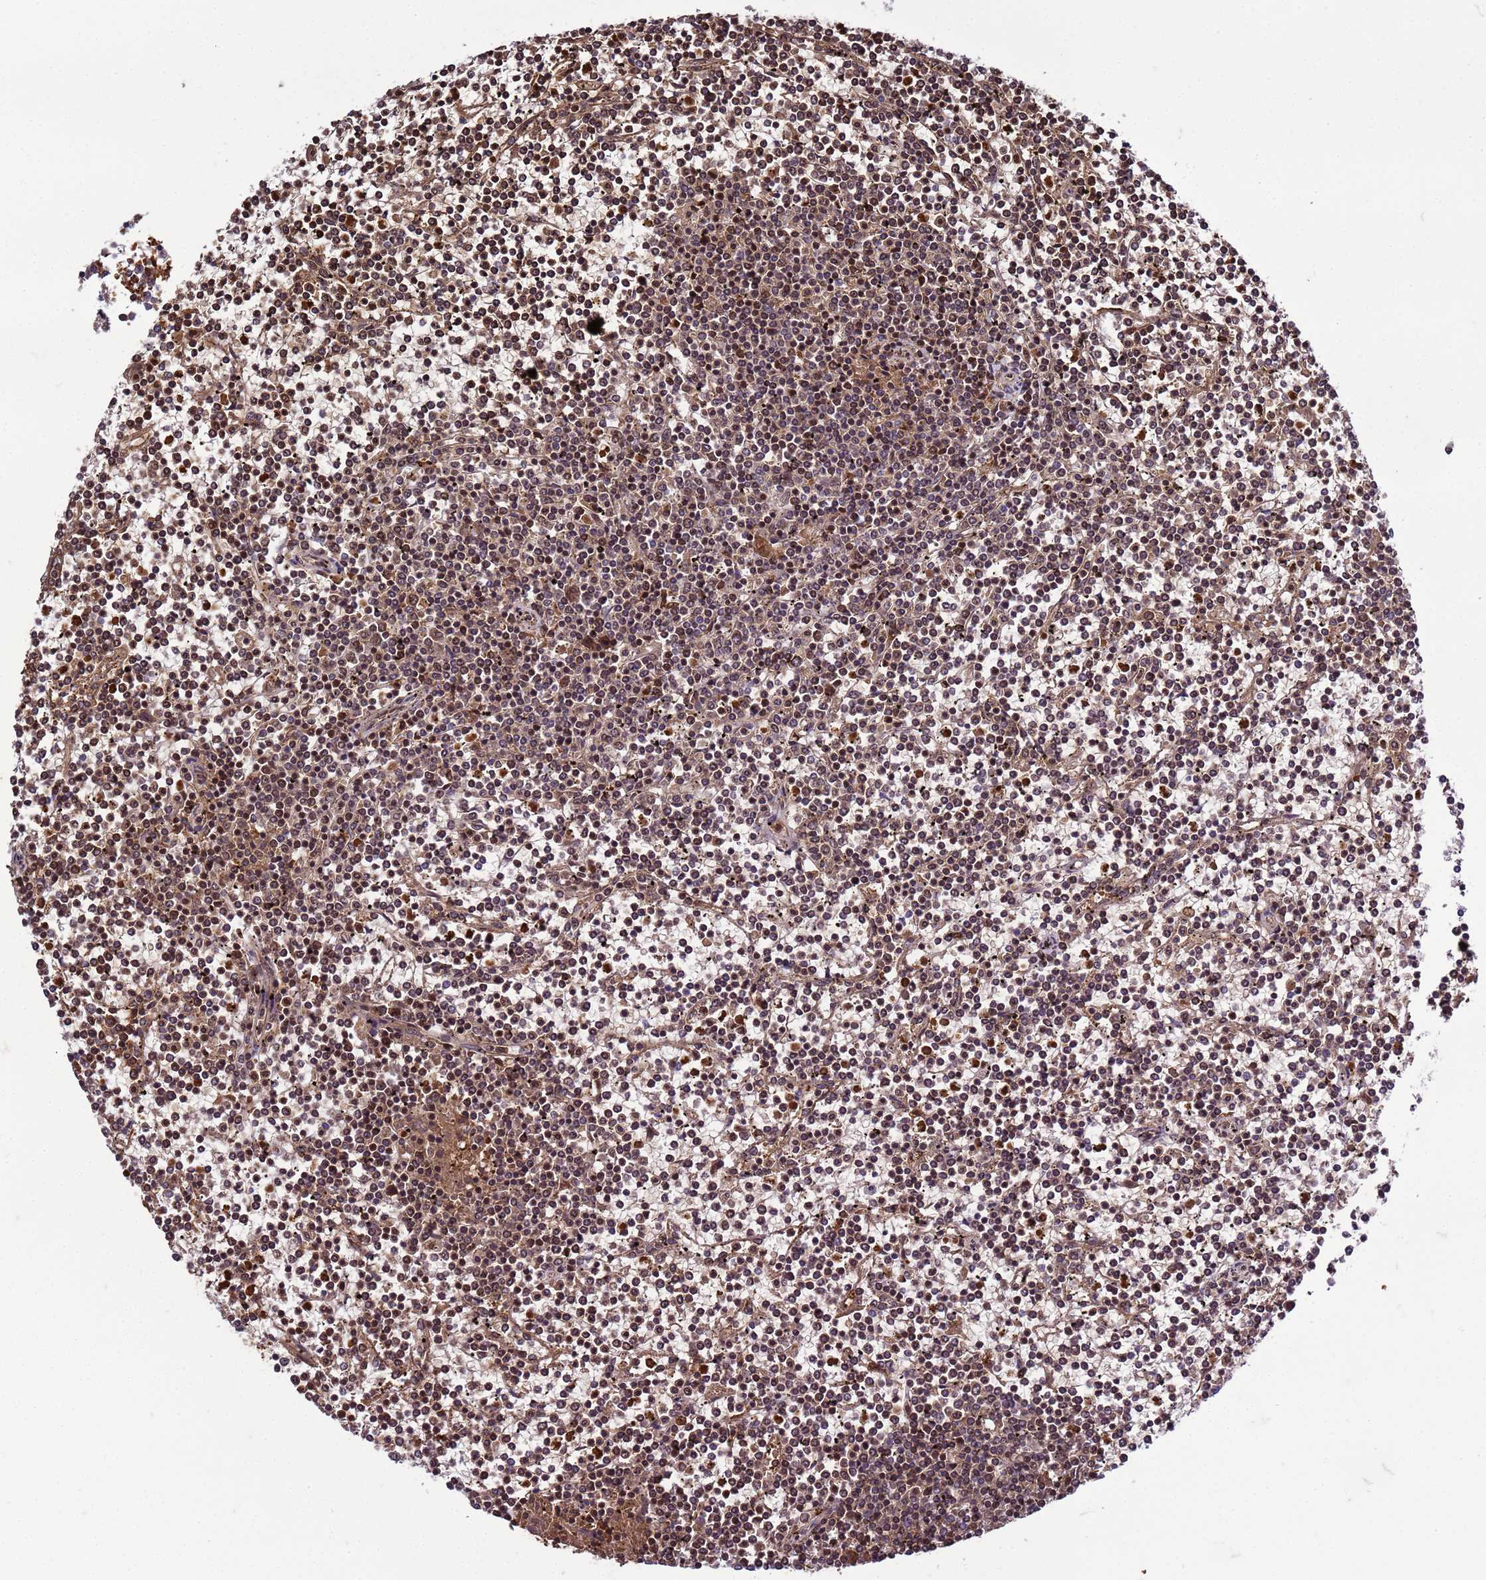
{"staining": {"intensity": "moderate", "quantity": "25%-75%", "location": "nuclear"}, "tissue": "lymphoma", "cell_type": "Tumor cells", "image_type": "cancer", "snomed": [{"axis": "morphology", "description": "Malignant lymphoma, non-Hodgkin's type, Low grade"}, {"axis": "topography", "description": "Spleen"}], "caption": "High-magnification brightfield microscopy of low-grade malignant lymphoma, non-Hodgkin's type stained with DAB (brown) and counterstained with hematoxylin (blue). tumor cells exhibit moderate nuclear staining is seen in about25%-75% of cells.", "gene": "GEN1", "patient": {"sex": "female", "age": 19}}